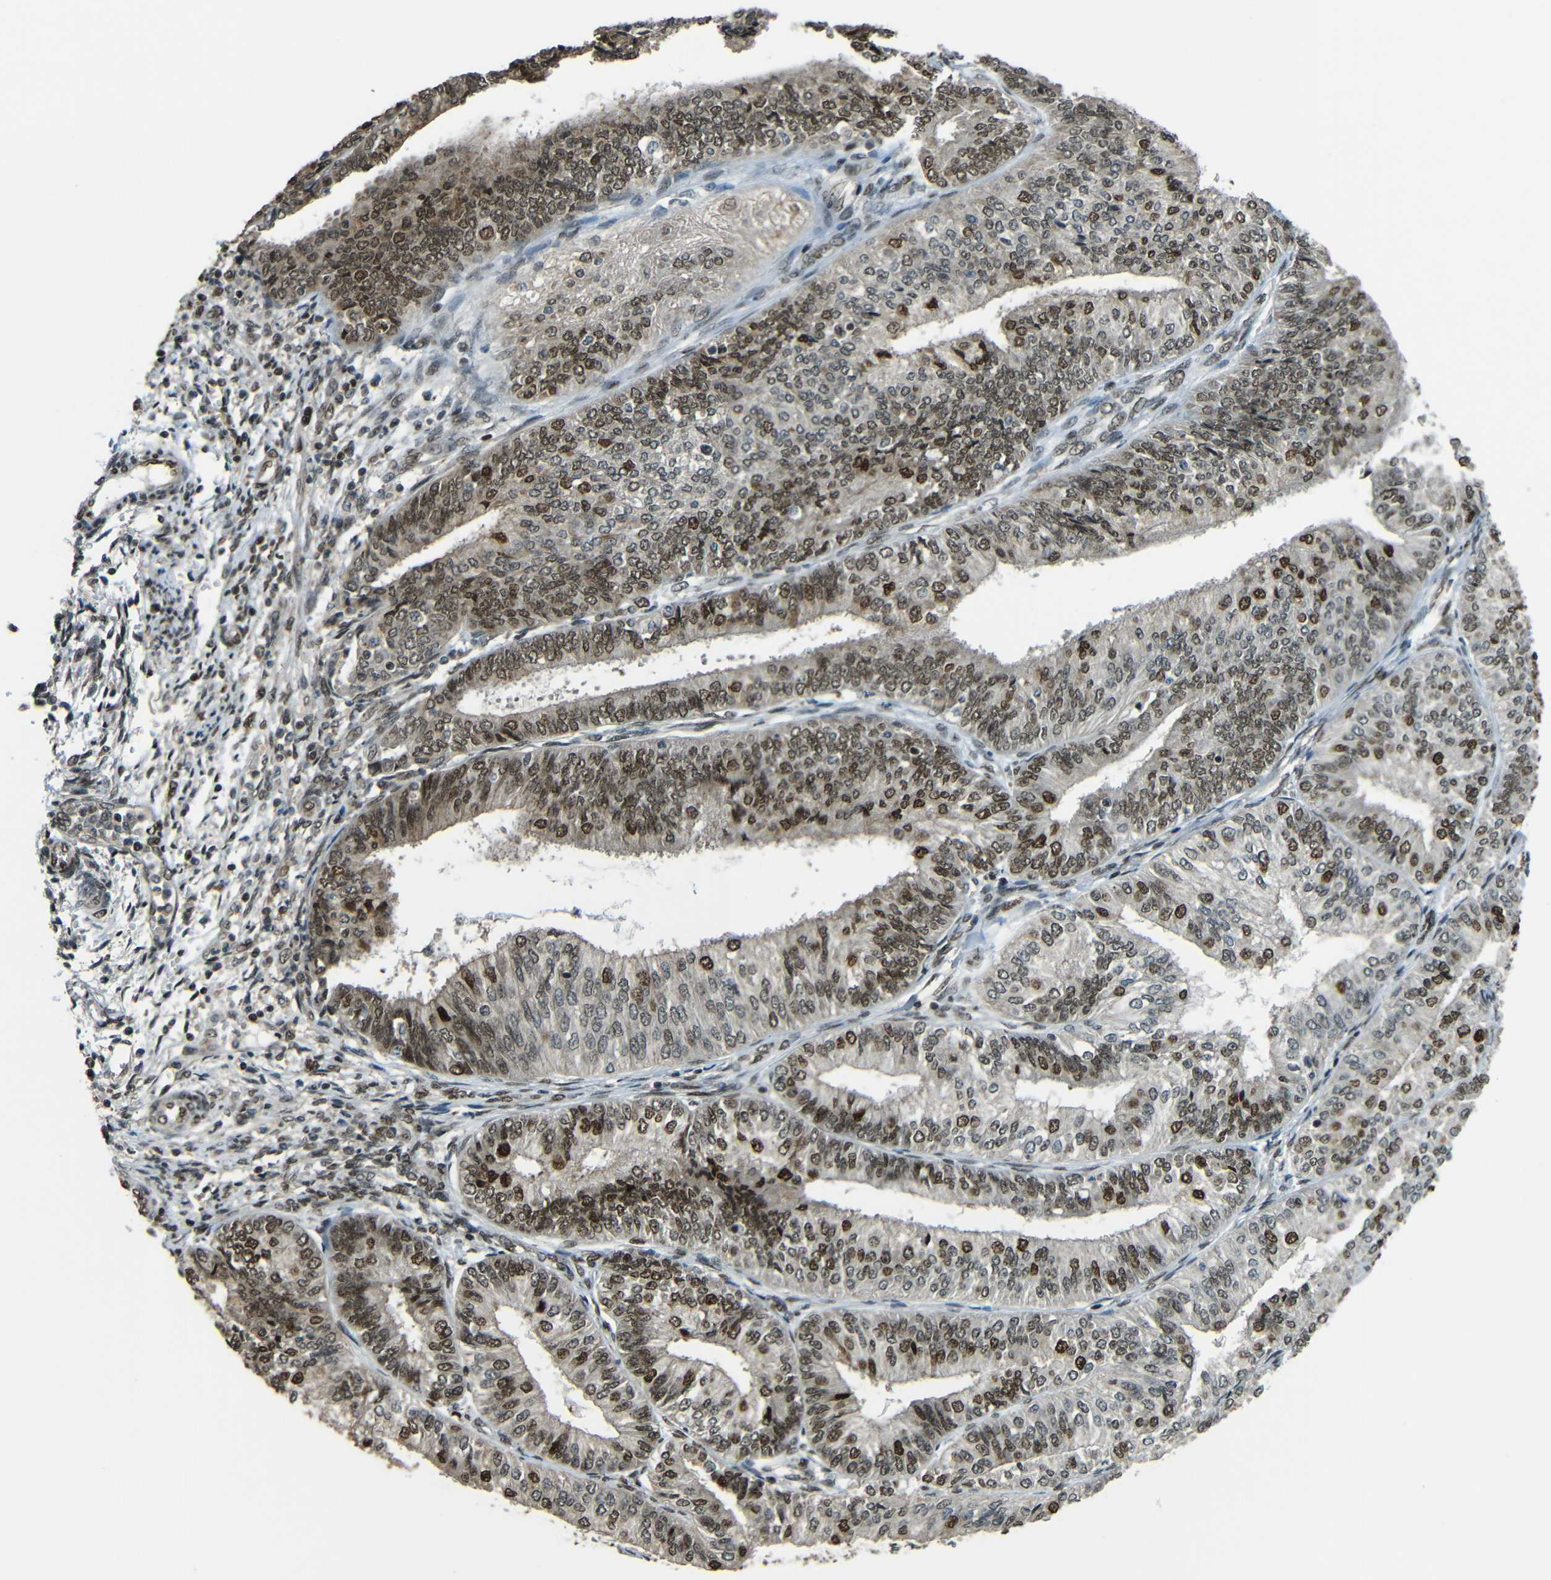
{"staining": {"intensity": "moderate", "quantity": "25%-75%", "location": "nuclear"}, "tissue": "endometrial cancer", "cell_type": "Tumor cells", "image_type": "cancer", "snomed": [{"axis": "morphology", "description": "Adenocarcinoma, NOS"}, {"axis": "topography", "description": "Endometrium"}], "caption": "Tumor cells demonstrate medium levels of moderate nuclear positivity in approximately 25%-75% of cells in human endometrial adenocarcinoma. Nuclei are stained in blue.", "gene": "PSIP1", "patient": {"sex": "female", "age": 58}}